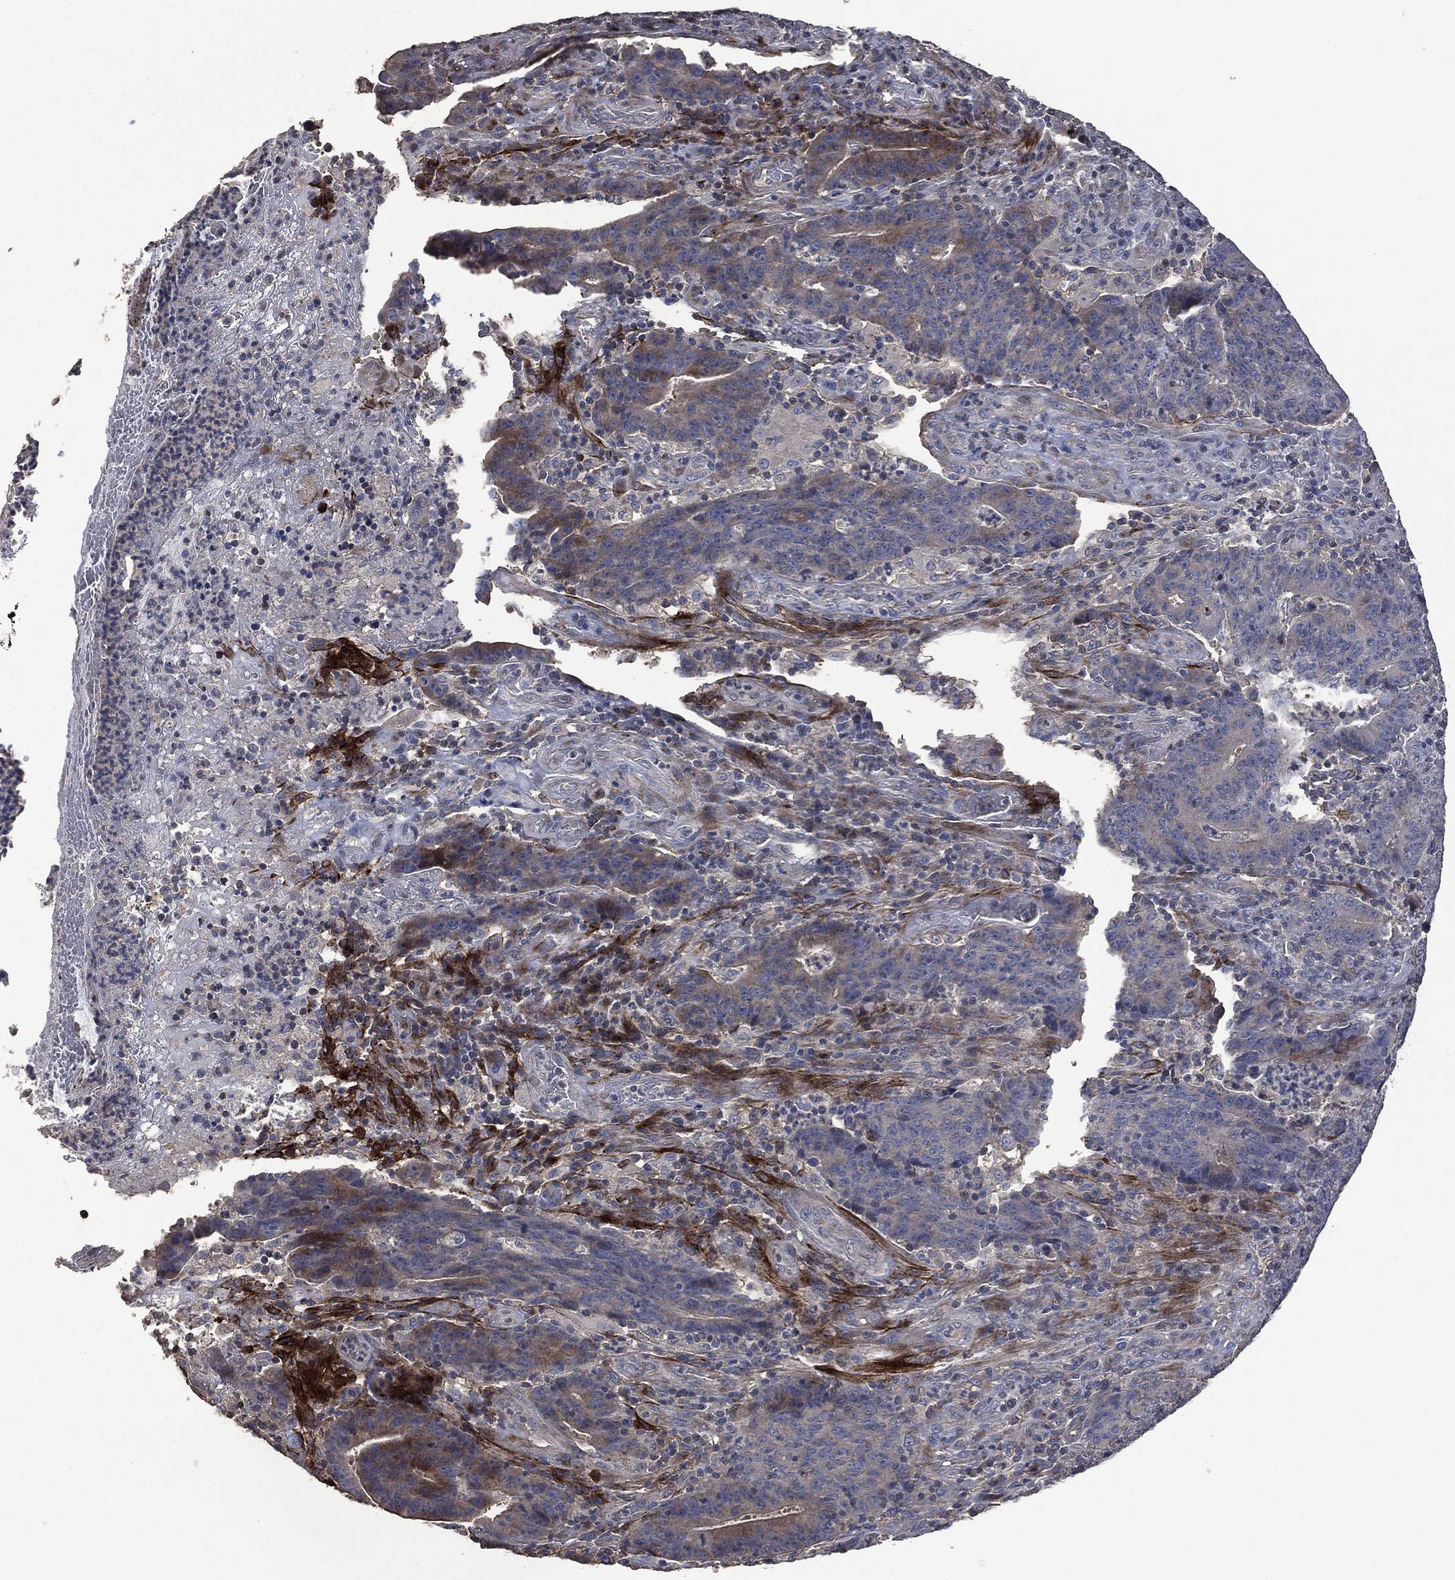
{"staining": {"intensity": "strong", "quantity": "<25%", "location": "cytoplasmic/membranous"}, "tissue": "colorectal cancer", "cell_type": "Tumor cells", "image_type": "cancer", "snomed": [{"axis": "morphology", "description": "Adenocarcinoma, NOS"}, {"axis": "topography", "description": "Colon"}], "caption": "Immunohistochemistry micrograph of neoplastic tissue: adenocarcinoma (colorectal) stained using IHC shows medium levels of strong protein expression localized specifically in the cytoplasmic/membranous of tumor cells, appearing as a cytoplasmic/membranous brown color.", "gene": "MSLN", "patient": {"sex": "female", "age": 75}}